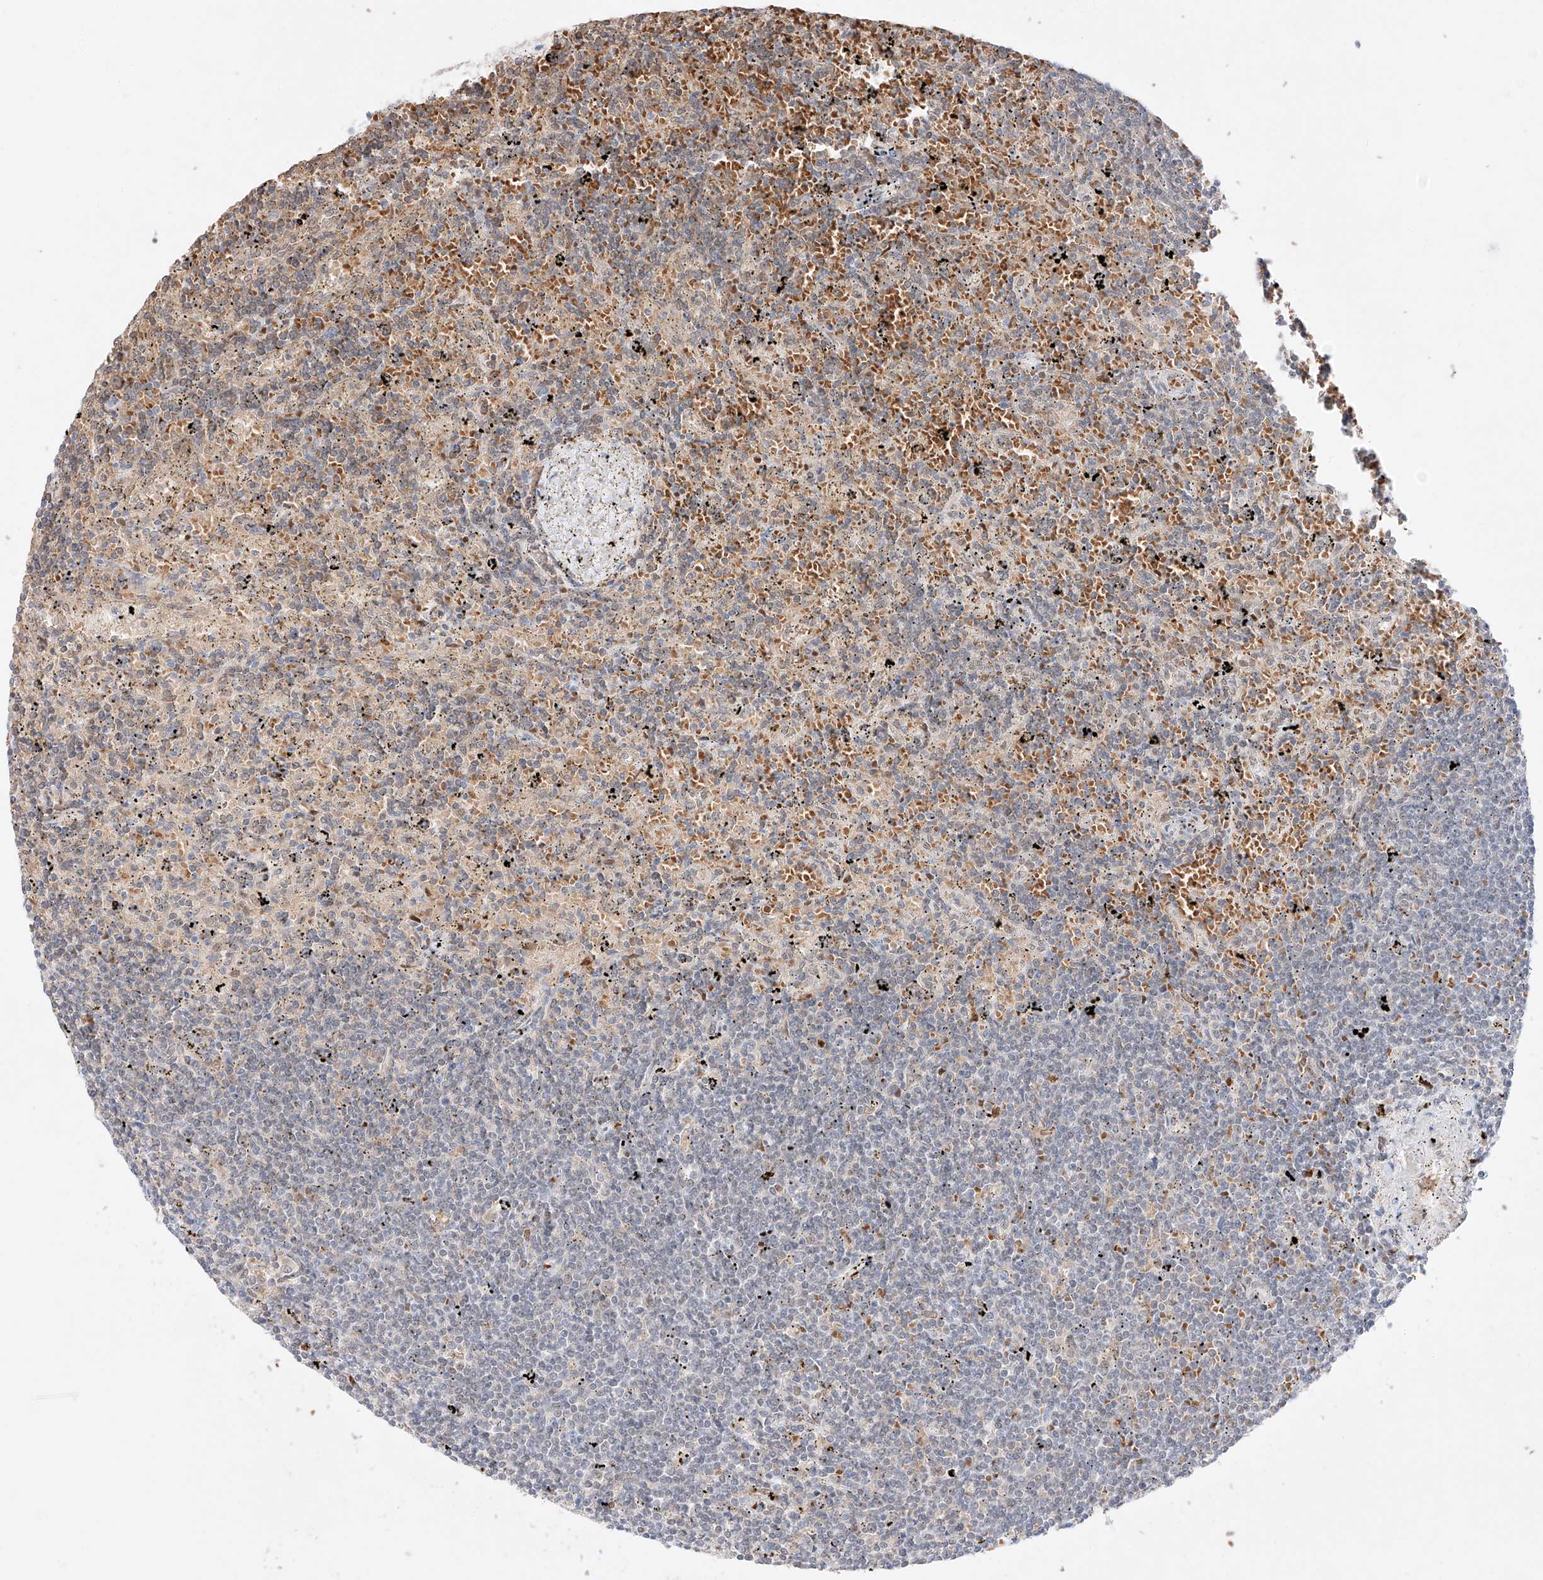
{"staining": {"intensity": "negative", "quantity": "none", "location": "none"}, "tissue": "lymphoma", "cell_type": "Tumor cells", "image_type": "cancer", "snomed": [{"axis": "morphology", "description": "Malignant lymphoma, non-Hodgkin's type, Low grade"}, {"axis": "topography", "description": "Spleen"}], "caption": "A micrograph of low-grade malignant lymphoma, non-Hodgkin's type stained for a protein displays no brown staining in tumor cells.", "gene": "APIP", "patient": {"sex": "male", "age": 76}}